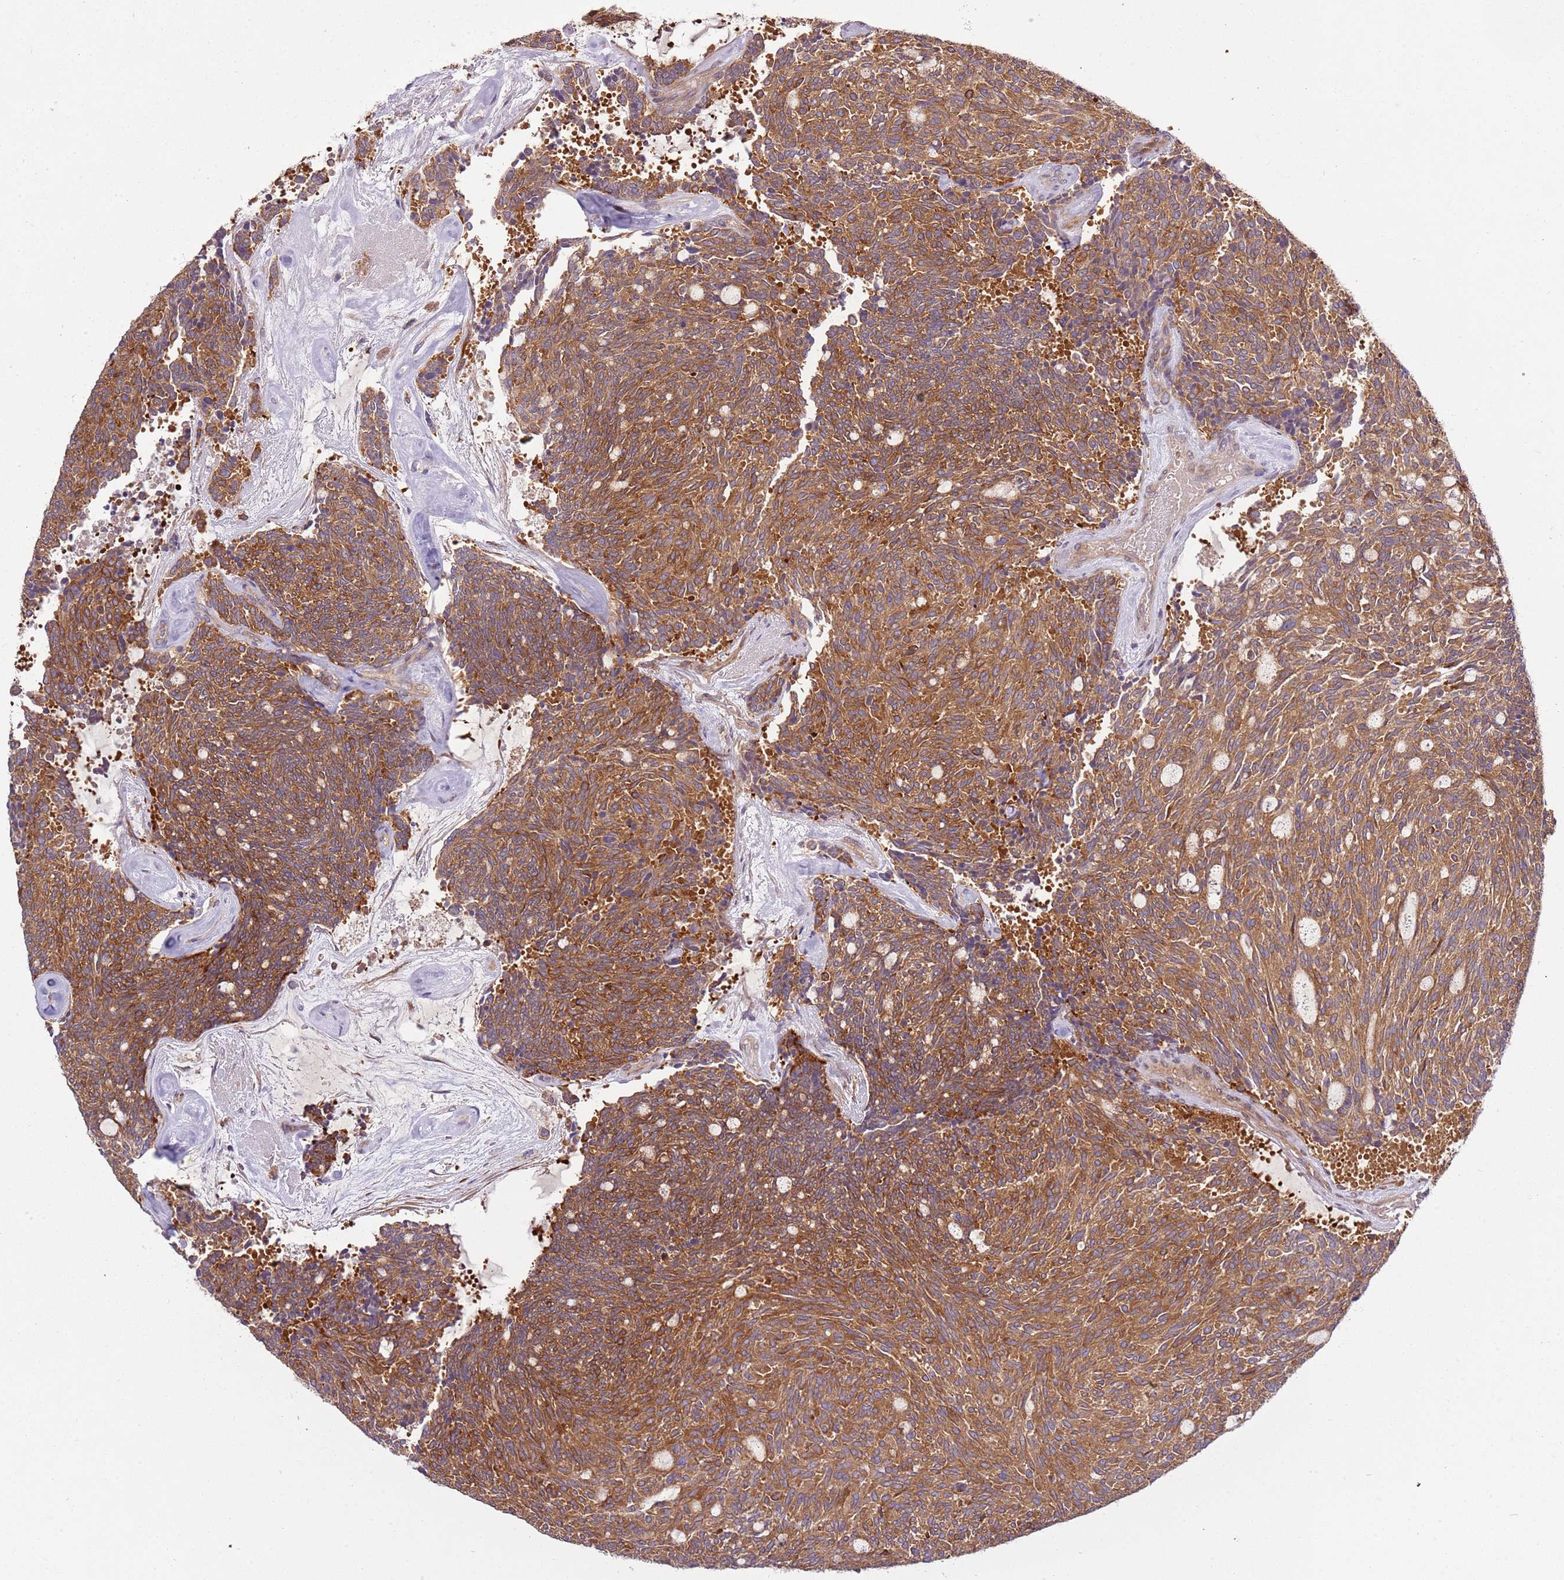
{"staining": {"intensity": "strong", "quantity": ">75%", "location": "cytoplasmic/membranous"}, "tissue": "carcinoid", "cell_type": "Tumor cells", "image_type": "cancer", "snomed": [{"axis": "morphology", "description": "Carcinoid, malignant, NOS"}, {"axis": "topography", "description": "Pancreas"}], "caption": "A high amount of strong cytoplasmic/membranous staining is present in about >75% of tumor cells in carcinoid tissue.", "gene": "GNL1", "patient": {"sex": "female", "age": 54}}